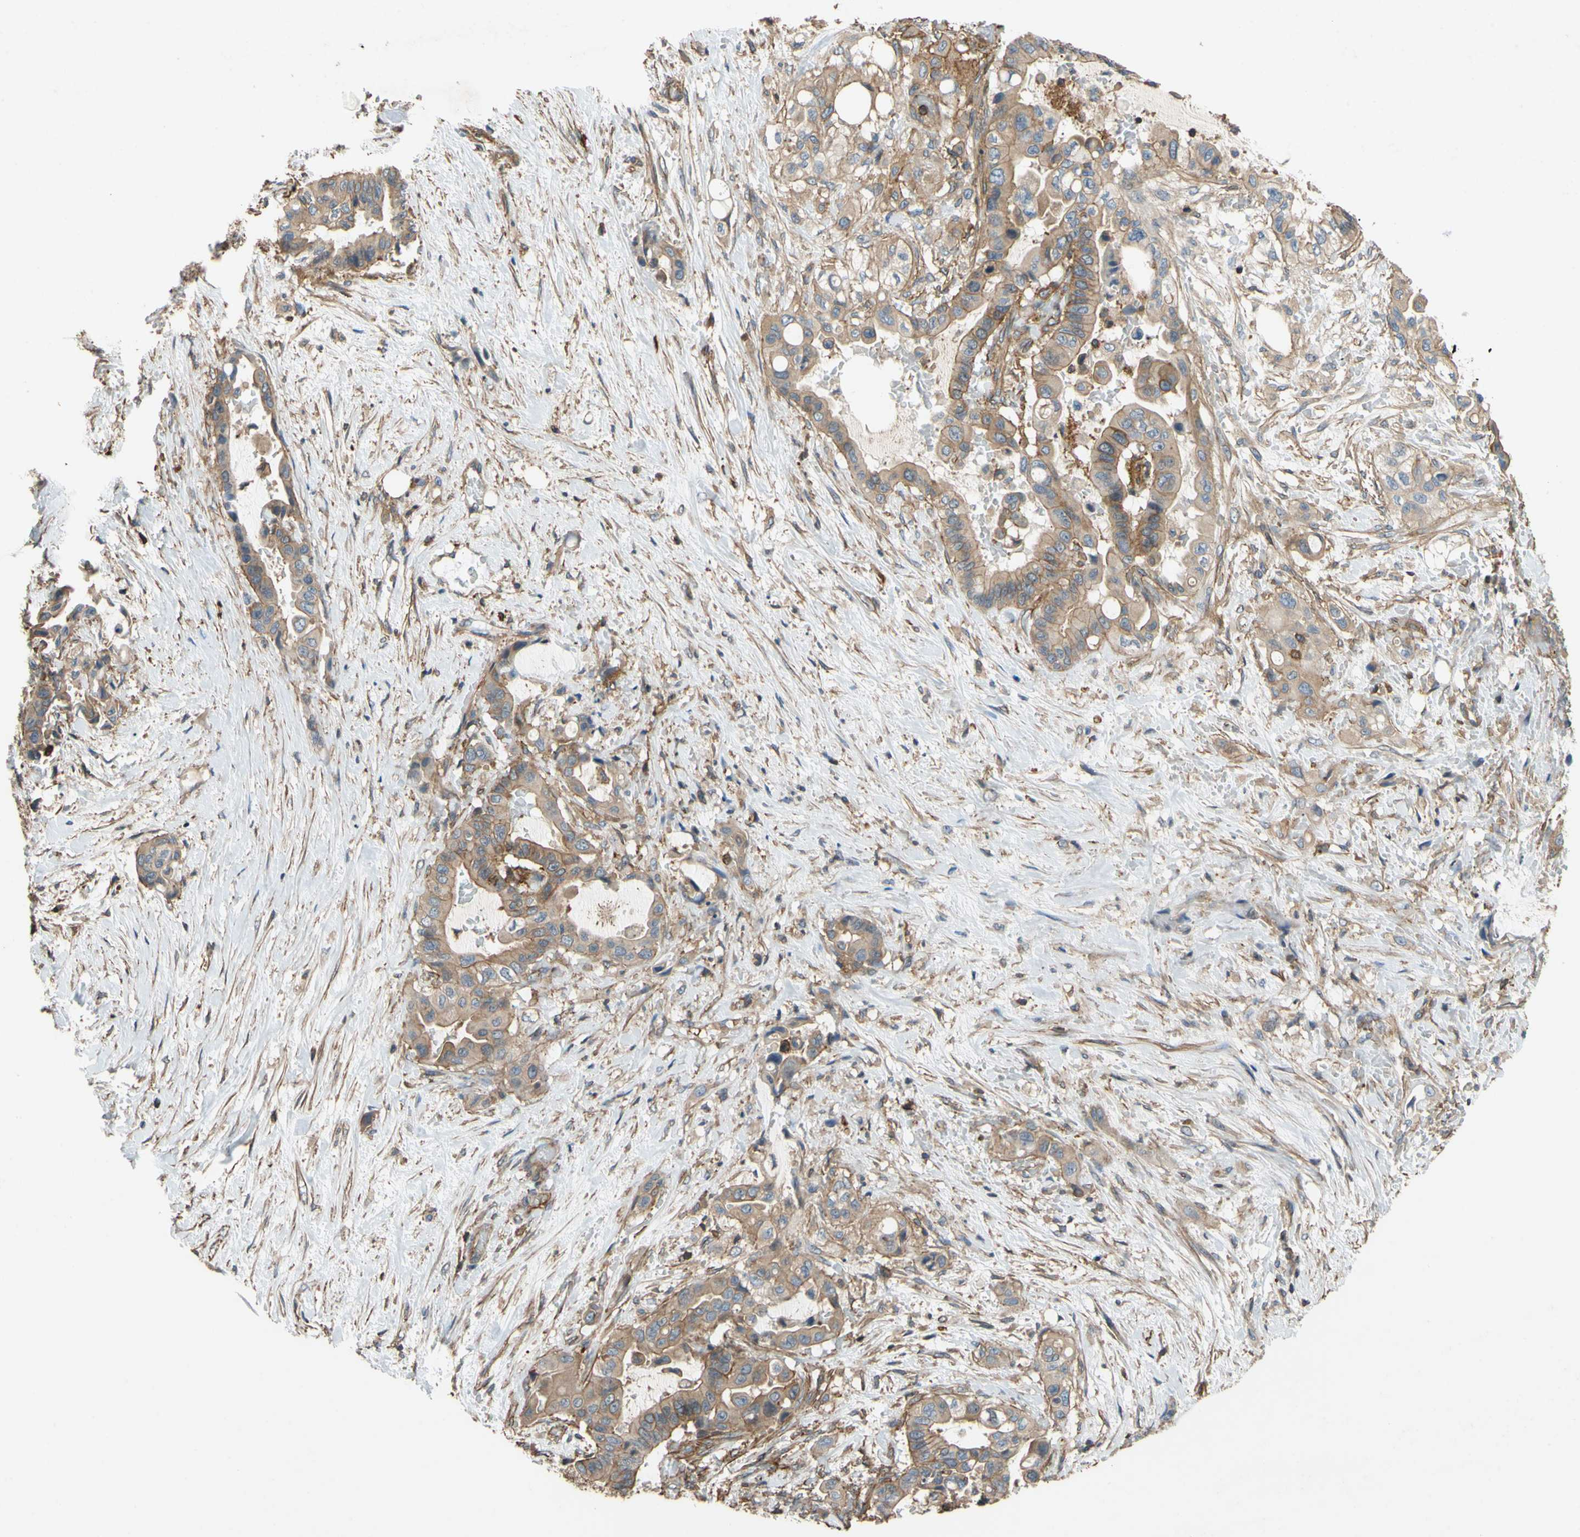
{"staining": {"intensity": "moderate", "quantity": ">75%", "location": "cytoplasmic/membranous"}, "tissue": "liver cancer", "cell_type": "Tumor cells", "image_type": "cancer", "snomed": [{"axis": "morphology", "description": "Cholangiocarcinoma"}, {"axis": "topography", "description": "Liver"}], "caption": "Immunohistochemical staining of liver cancer (cholangiocarcinoma) displays moderate cytoplasmic/membranous protein positivity in approximately >75% of tumor cells.", "gene": "ADD3", "patient": {"sex": "female", "age": 61}}